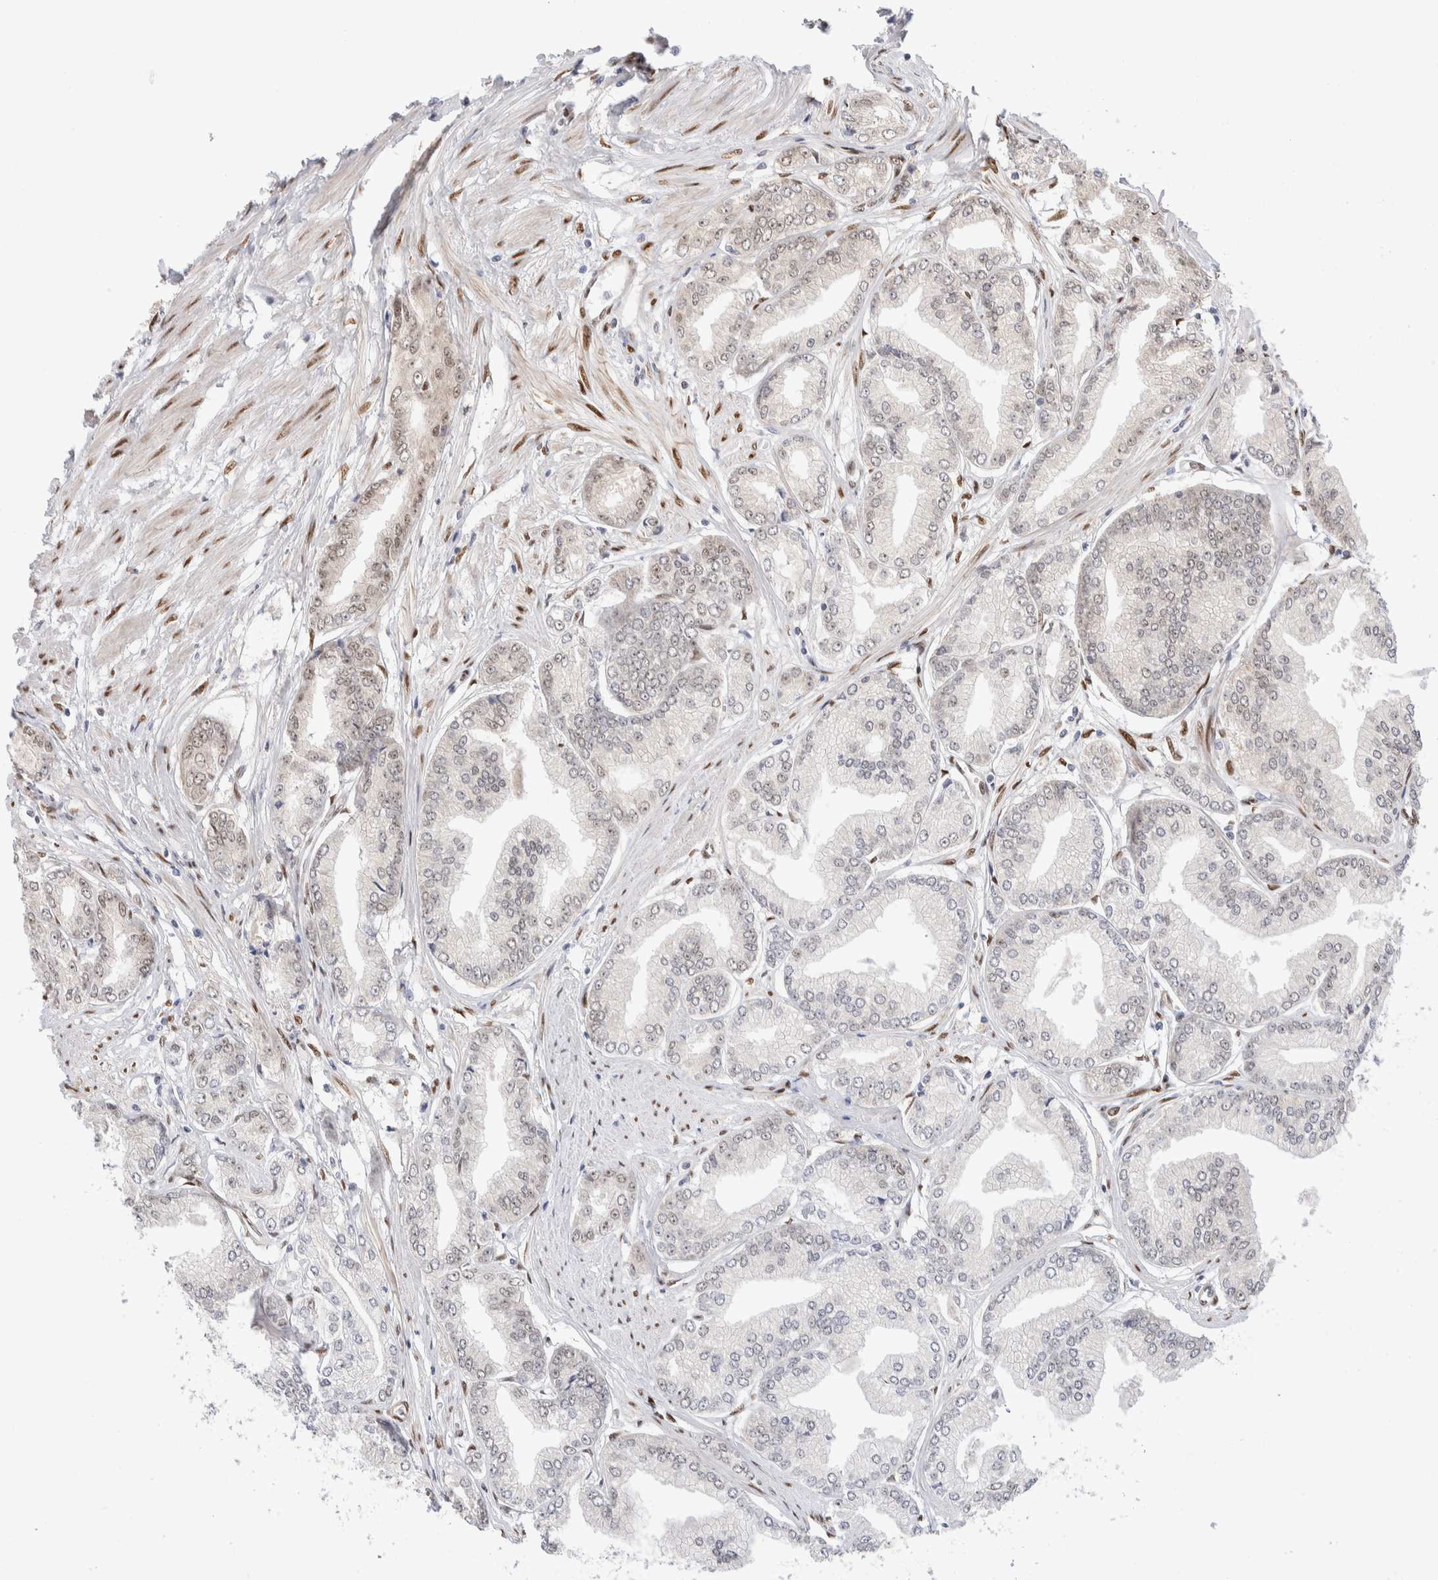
{"staining": {"intensity": "negative", "quantity": "none", "location": "none"}, "tissue": "prostate cancer", "cell_type": "Tumor cells", "image_type": "cancer", "snomed": [{"axis": "morphology", "description": "Adenocarcinoma, Low grade"}, {"axis": "topography", "description": "Prostate"}], "caption": "An IHC image of adenocarcinoma (low-grade) (prostate) is shown. There is no staining in tumor cells of adenocarcinoma (low-grade) (prostate).", "gene": "NSMAF", "patient": {"sex": "male", "age": 52}}